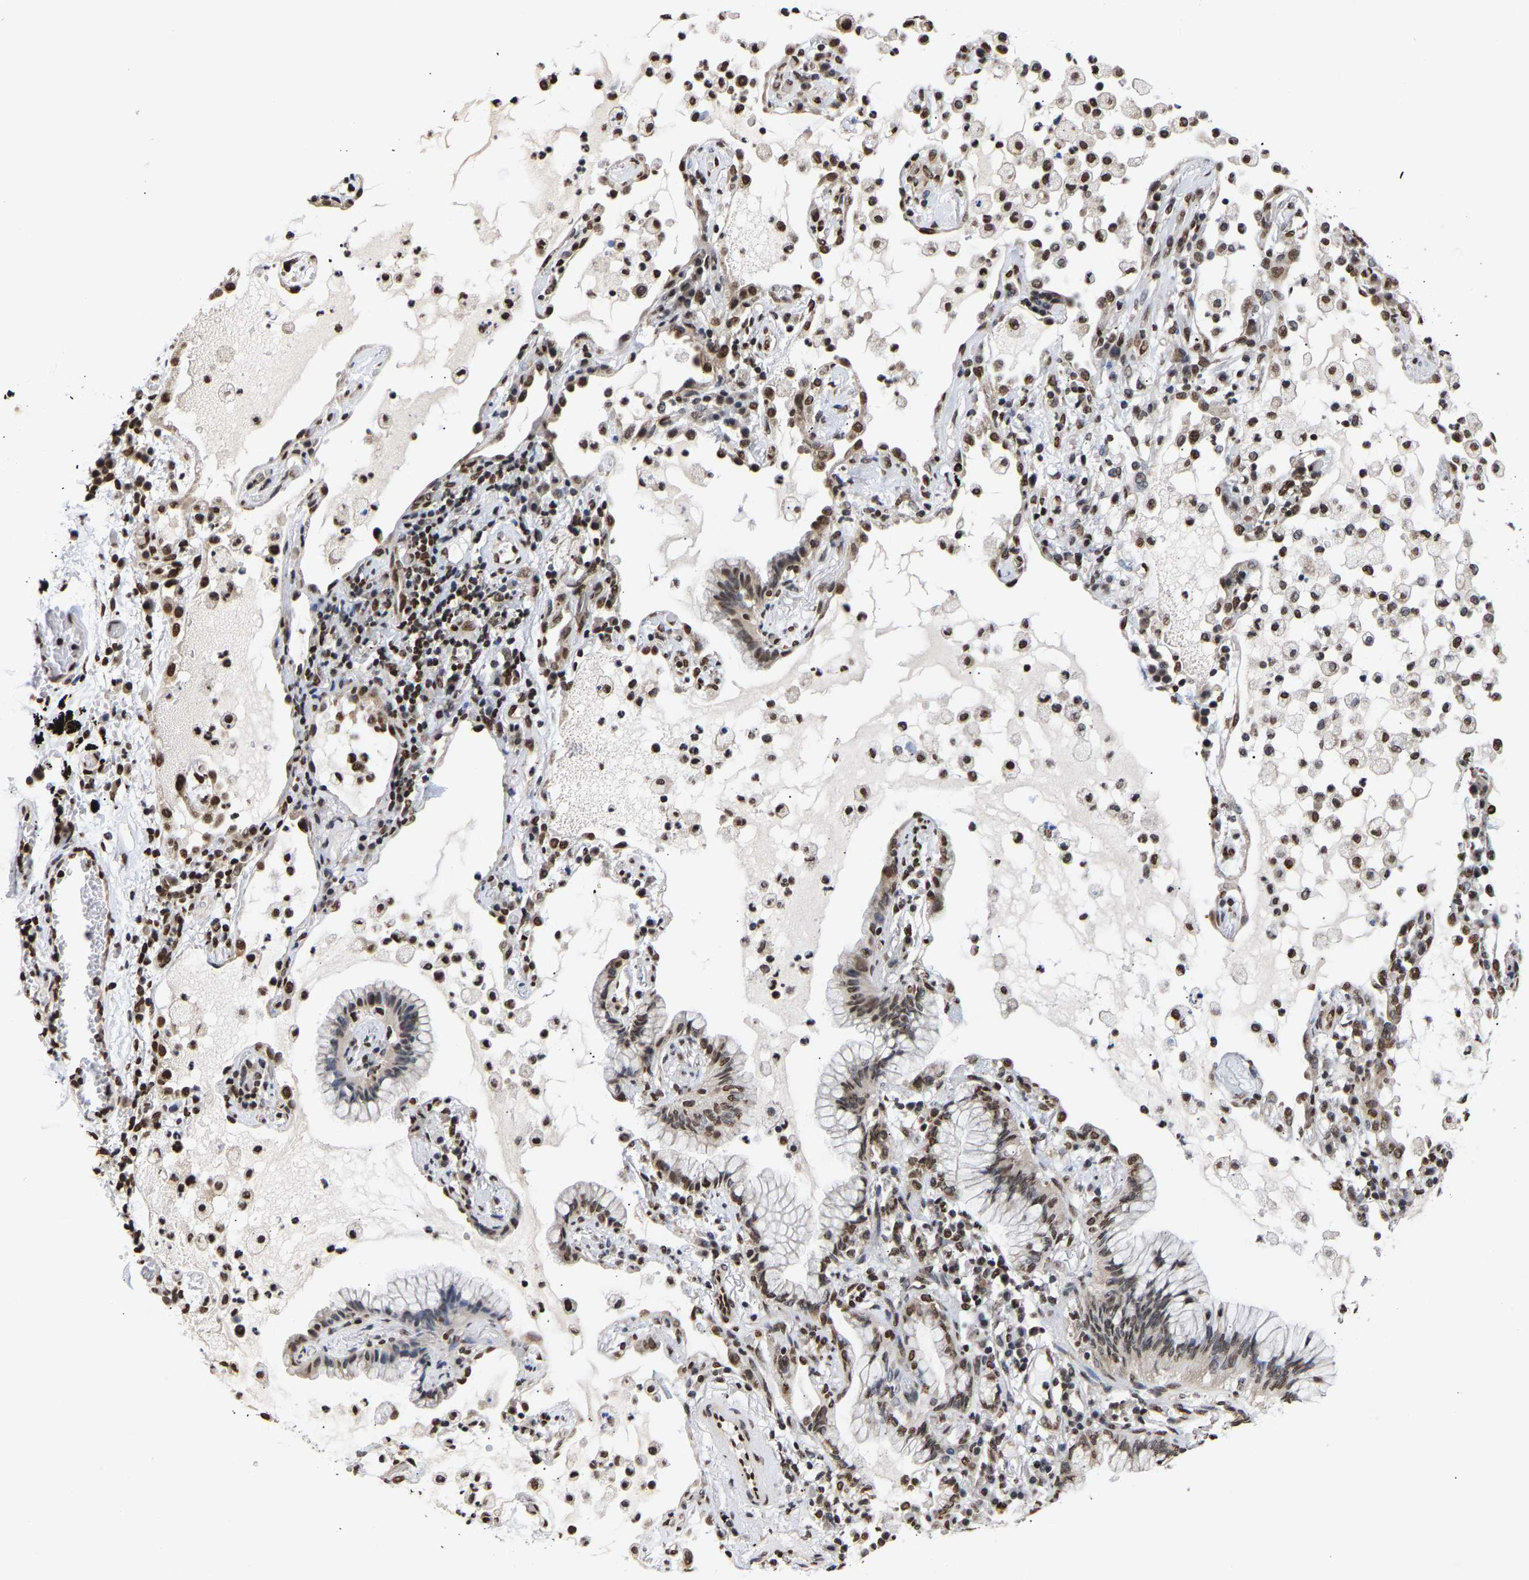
{"staining": {"intensity": "moderate", "quantity": "25%-75%", "location": "nuclear"}, "tissue": "lung cancer", "cell_type": "Tumor cells", "image_type": "cancer", "snomed": [{"axis": "morphology", "description": "Adenocarcinoma, NOS"}, {"axis": "topography", "description": "Lung"}], "caption": "This is an image of immunohistochemistry staining of lung adenocarcinoma, which shows moderate staining in the nuclear of tumor cells.", "gene": "PSIP1", "patient": {"sex": "female", "age": 70}}